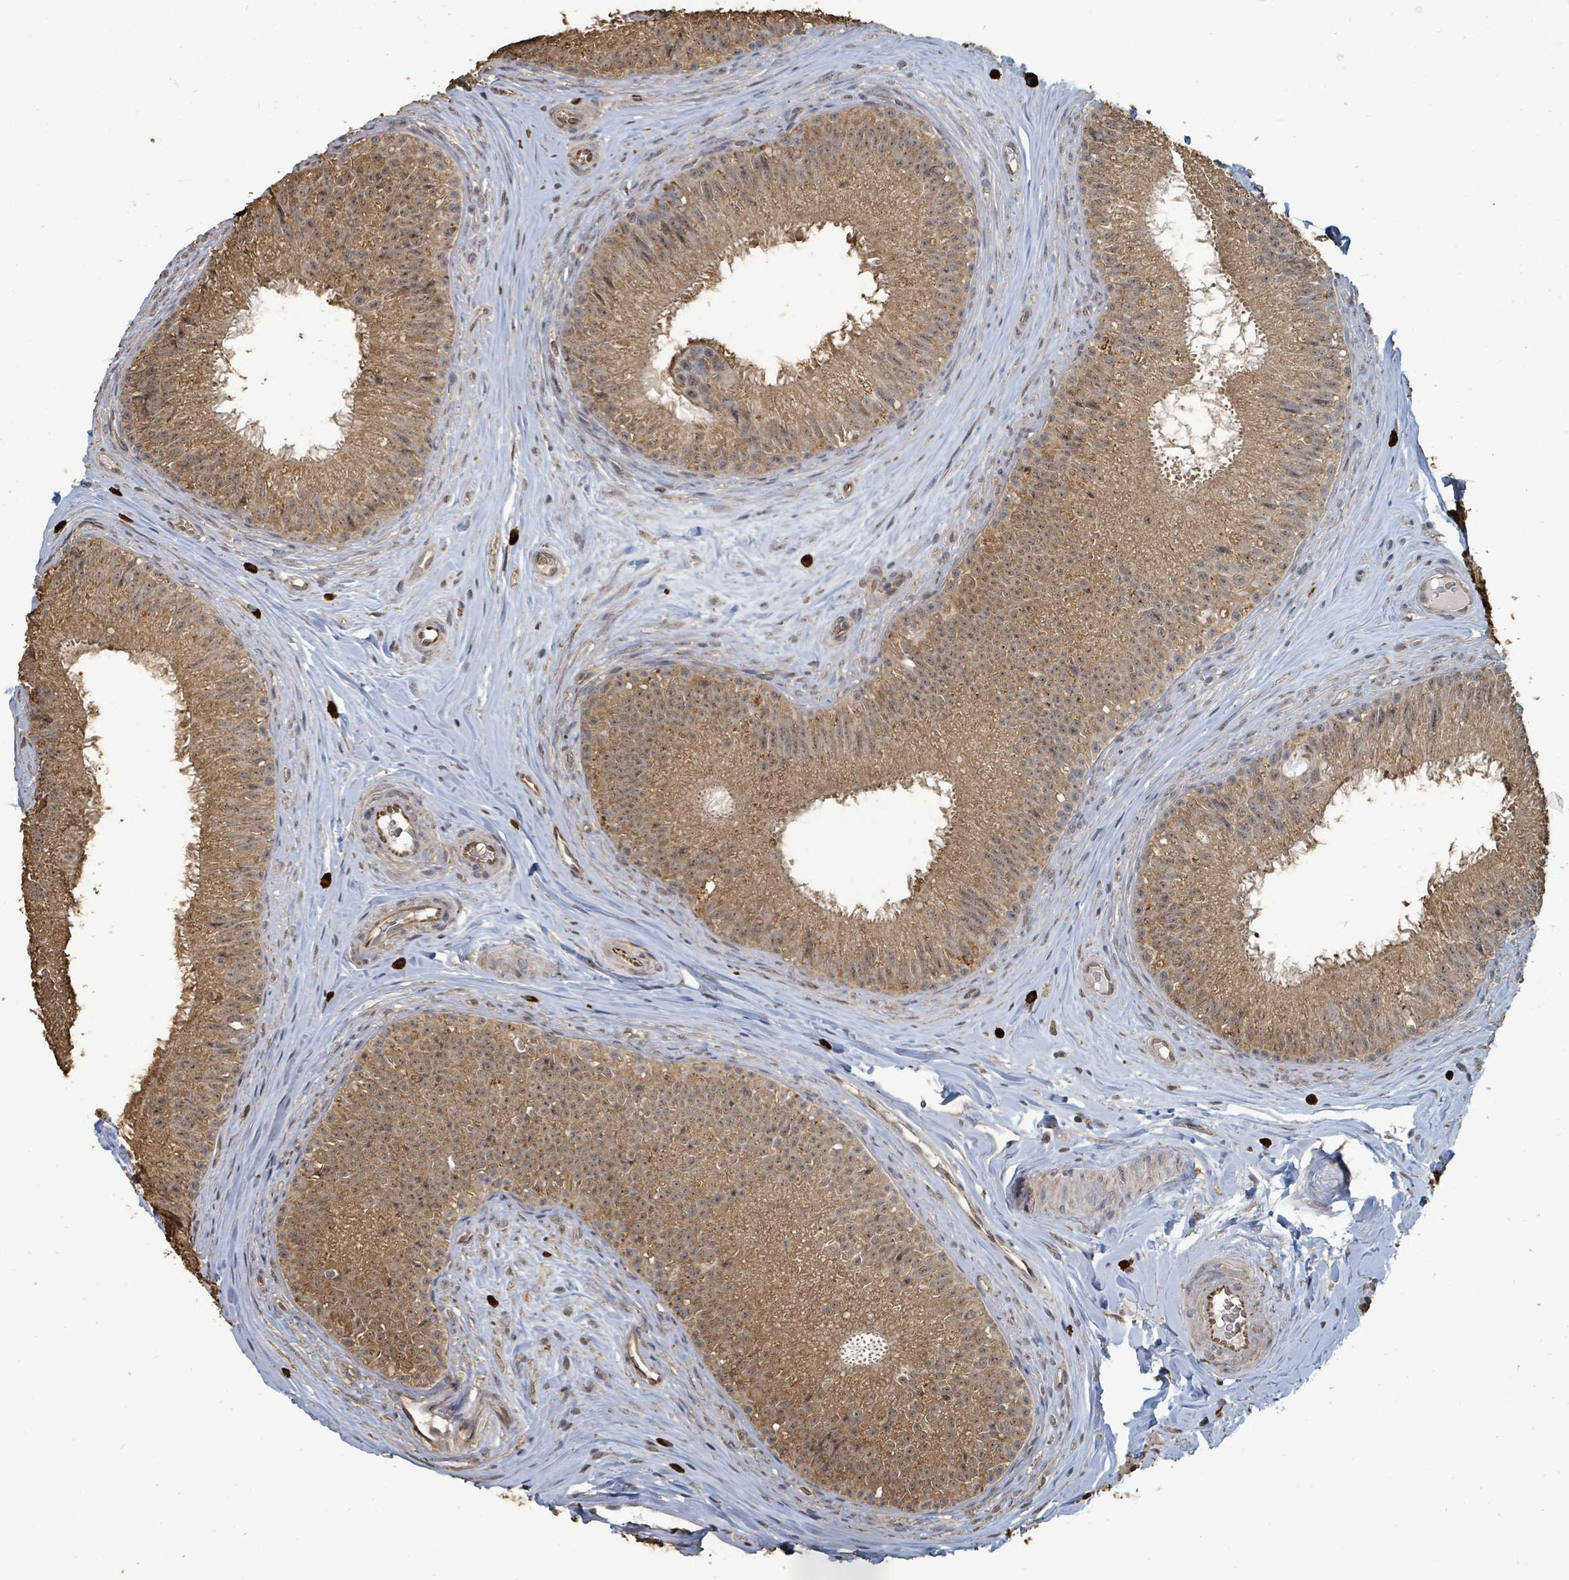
{"staining": {"intensity": "moderate", "quantity": ">75%", "location": "cytoplasmic/membranous,nuclear"}, "tissue": "epididymis", "cell_type": "Glandular cells", "image_type": "normal", "snomed": [{"axis": "morphology", "description": "Normal tissue, NOS"}, {"axis": "topography", "description": "Epididymis"}], "caption": "Immunohistochemical staining of benign human epididymis exhibits >75% levels of moderate cytoplasmic/membranous,nuclear protein positivity in approximately >75% of glandular cells. (Brightfield microscopy of DAB IHC at high magnification).", "gene": "C6orf52", "patient": {"sex": "male", "age": 34}}